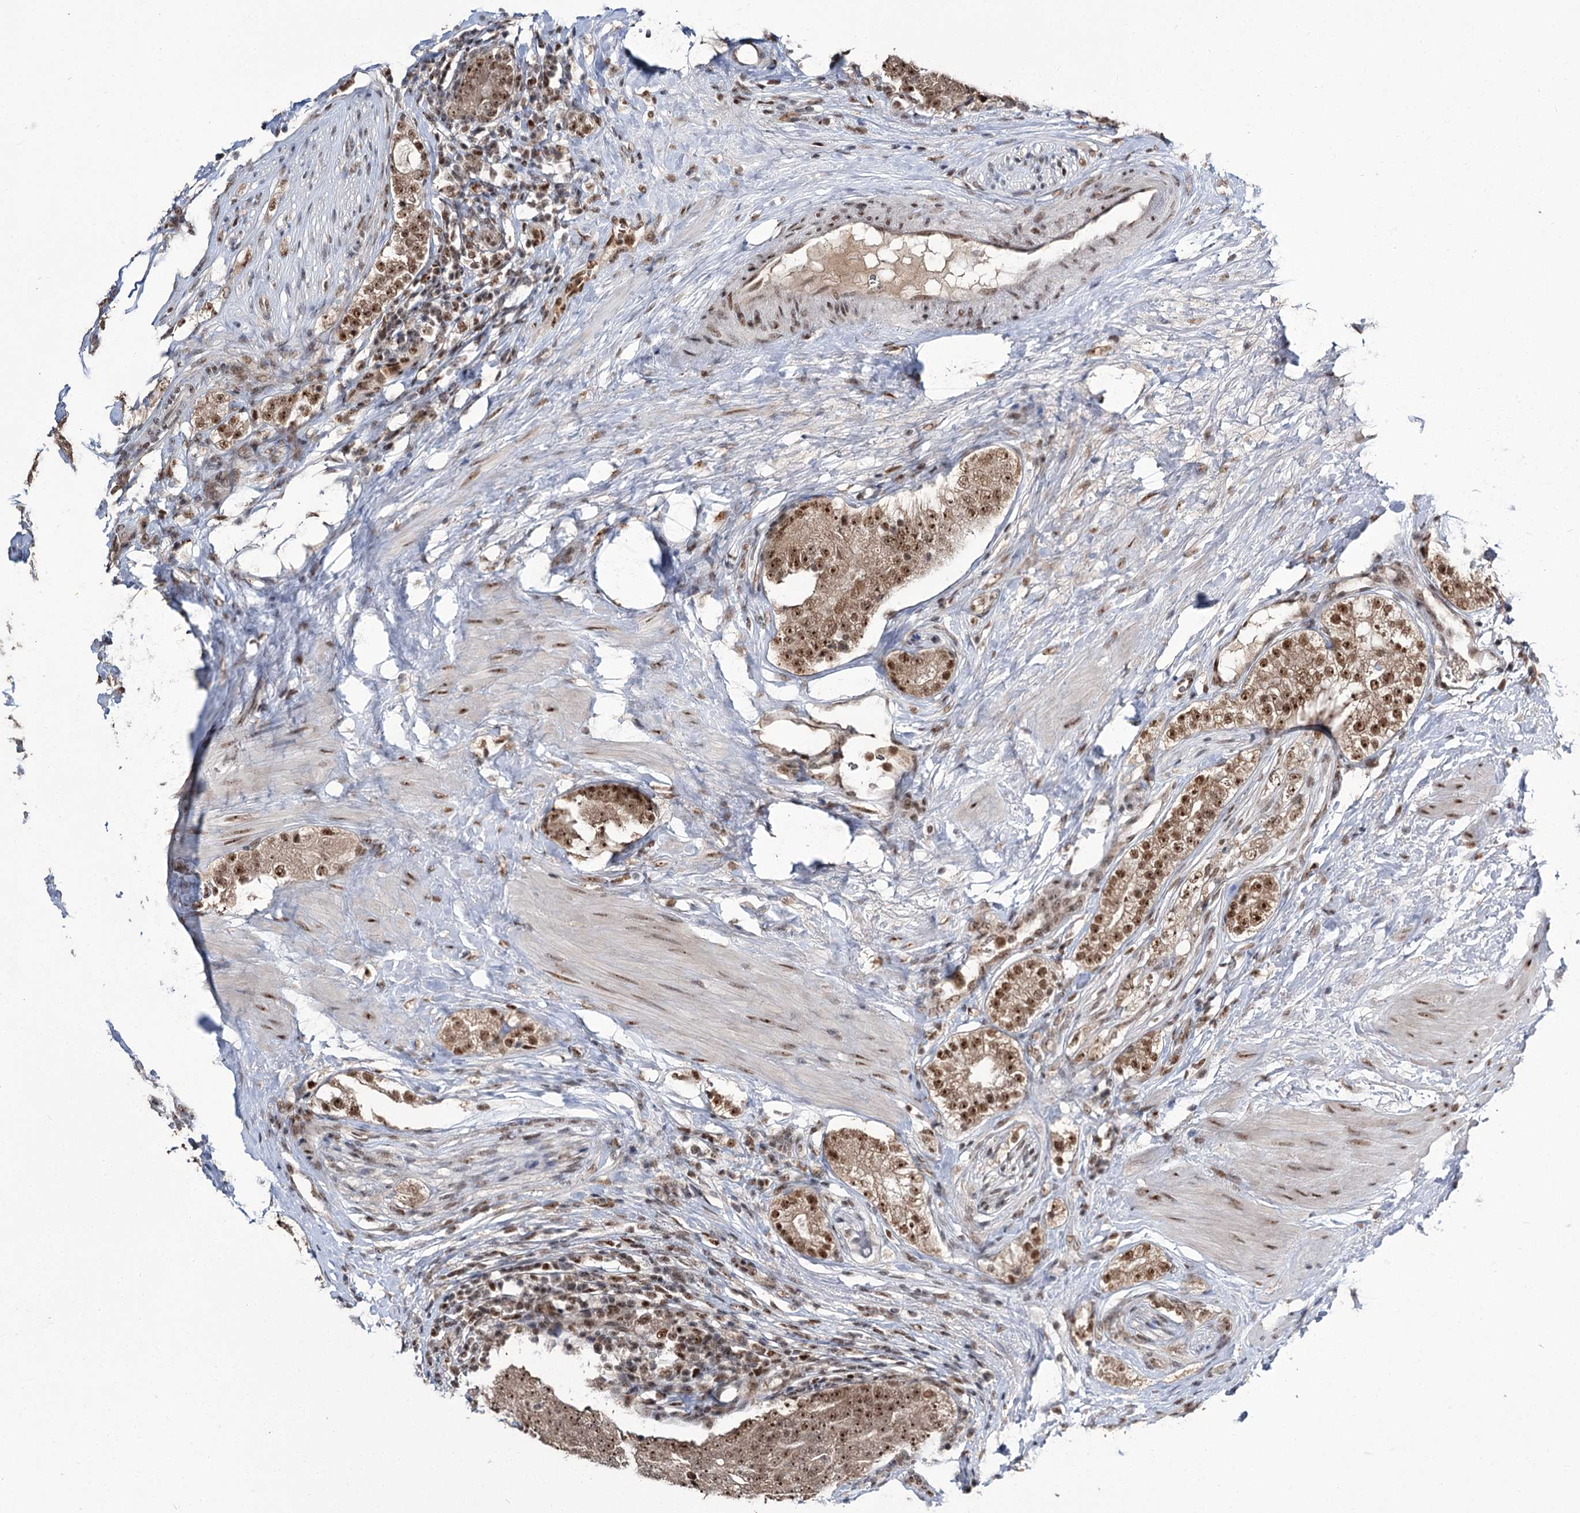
{"staining": {"intensity": "moderate", "quantity": ">75%", "location": "nuclear"}, "tissue": "prostate cancer", "cell_type": "Tumor cells", "image_type": "cancer", "snomed": [{"axis": "morphology", "description": "Adenocarcinoma, High grade"}, {"axis": "topography", "description": "Prostate"}], "caption": "Moderate nuclear protein positivity is present in approximately >75% of tumor cells in prostate cancer (high-grade adenocarcinoma).", "gene": "ERCC3", "patient": {"sex": "male", "age": 56}}